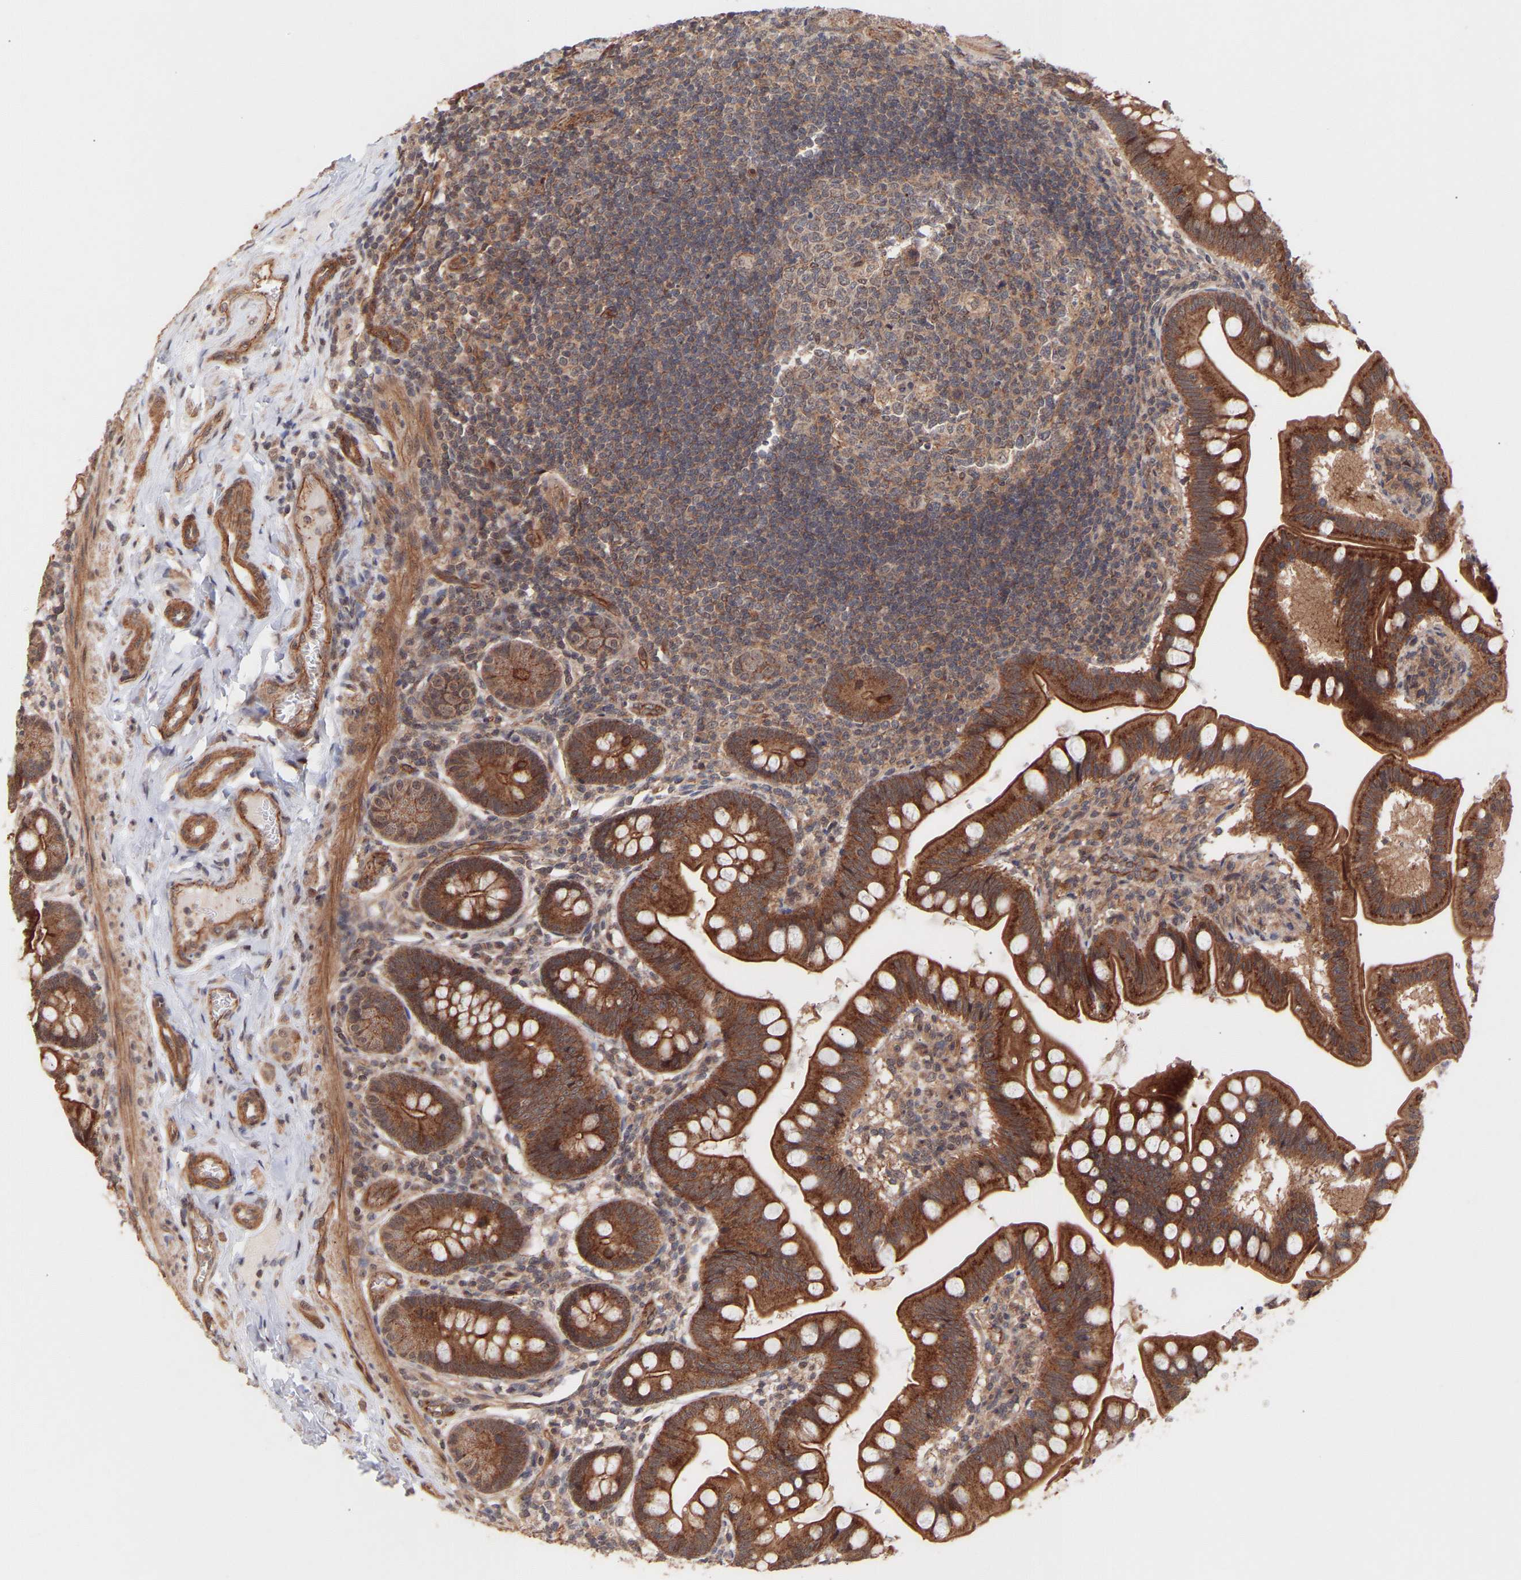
{"staining": {"intensity": "strong", "quantity": ">75%", "location": "cytoplasmic/membranous"}, "tissue": "small intestine", "cell_type": "Glandular cells", "image_type": "normal", "snomed": [{"axis": "morphology", "description": "Normal tissue, NOS"}, {"axis": "topography", "description": "Small intestine"}], "caption": "Immunohistochemical staining of normal human small intestine exhibits high levels of strong cytoplasmic/membranous staining in about >75% of glandular cells. The protein of interest is shown in brown color, while the nuclei are stained blue.", "gene": "PDLIM5", "patient": {"sex": "male", "age": 7}}